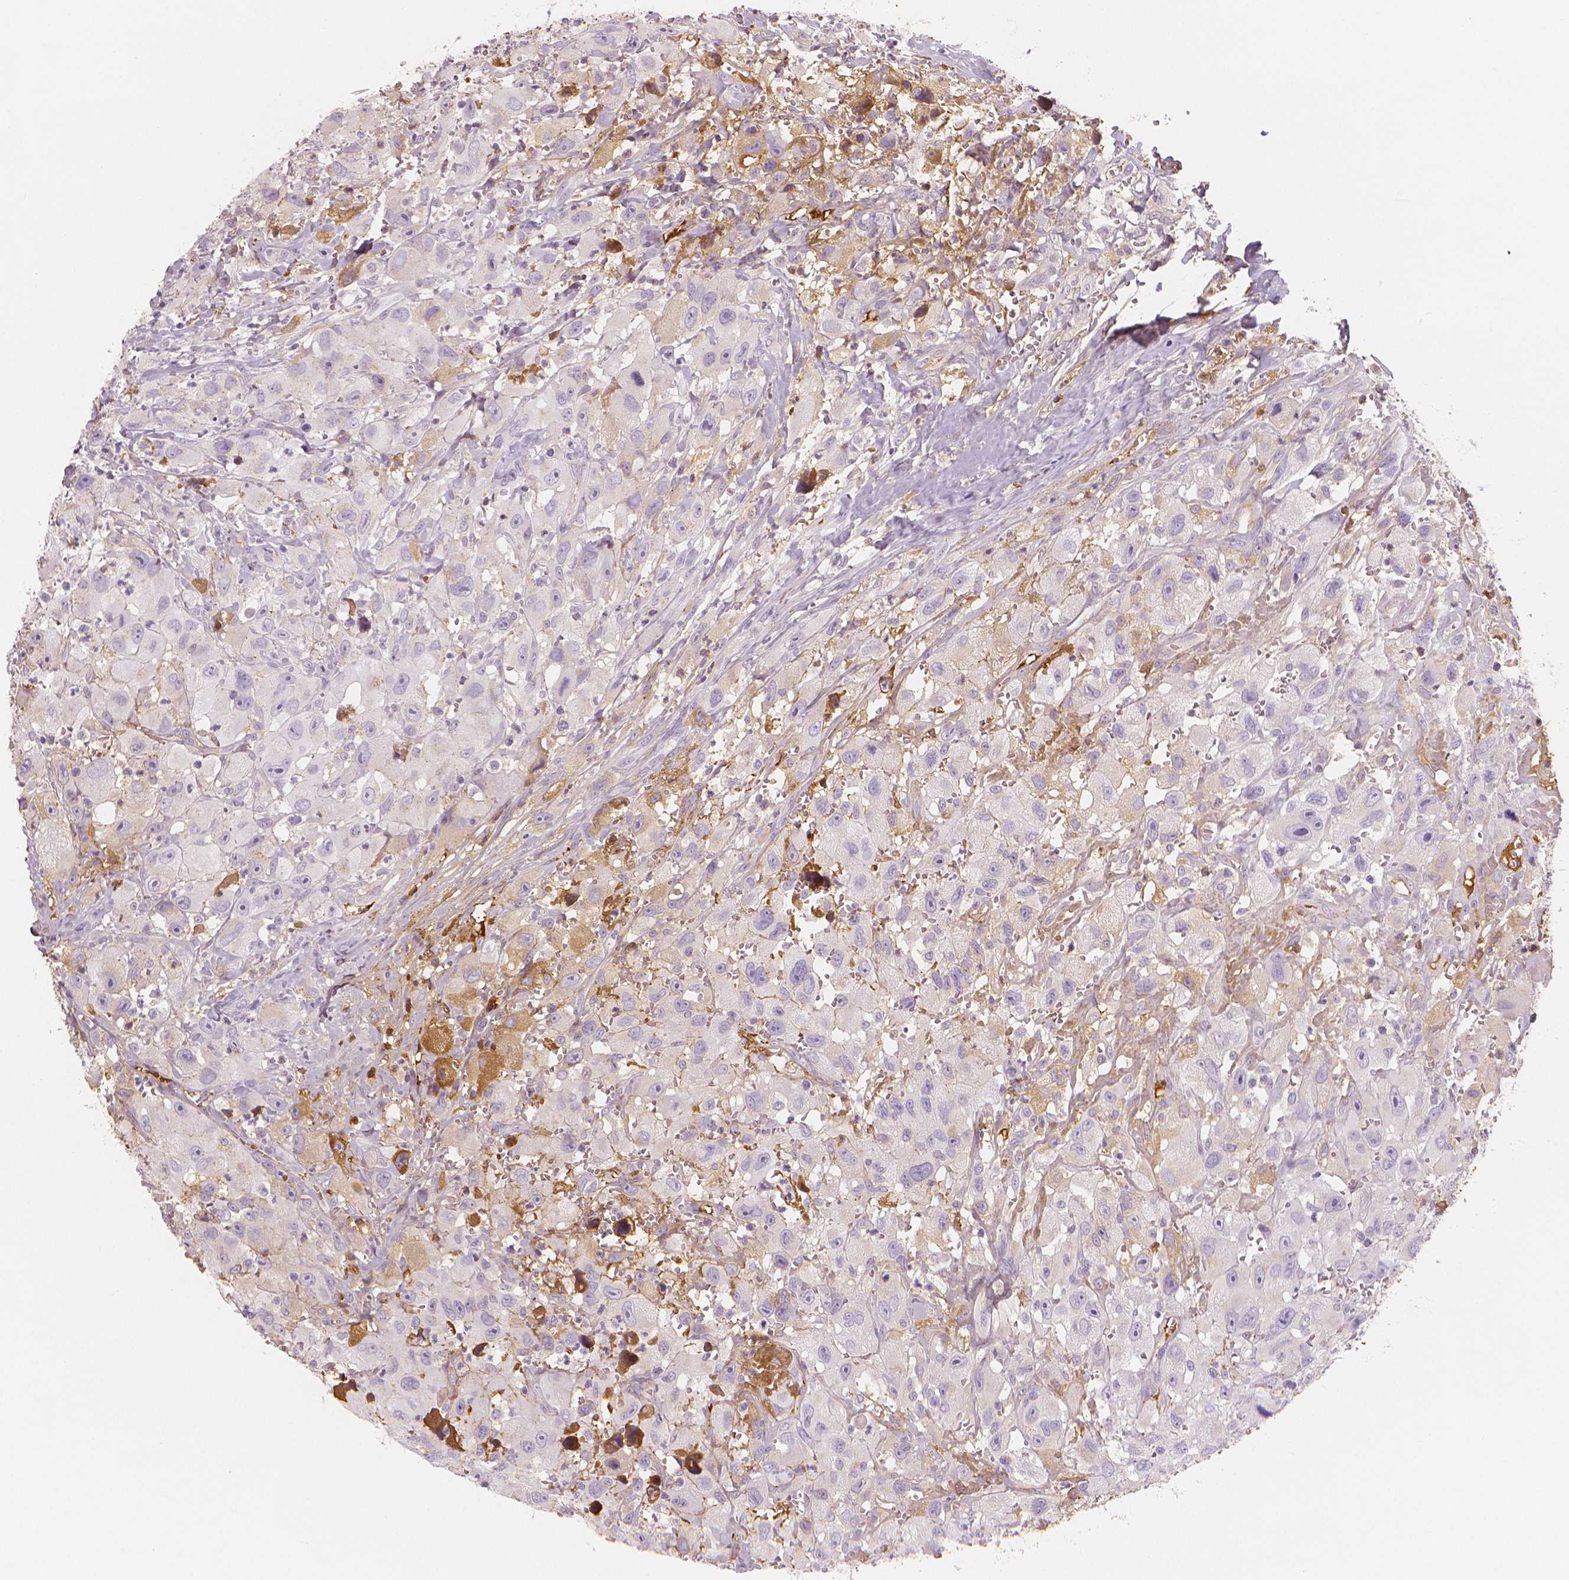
{"staining": {"intensity": "weak", "quantity": "<25%", "location": "cytoplasmic/membranous"}, "tissue": "head and neck cancer", "cell_type": "Tumor cells", "image_type": "cancer", "snomed": [{"axis": "morphology", "description": "Squamous cell carcinoma, NOS"}, {"axis": "morphology", "description": "Squamous cell carcinoma, metastatic, NOS"}, {"axis": "topography", "description": "Oral tissue"}, {"axis": "topography", "description": "Head-Neck"}], "caption": "The micrograph demonstrates no significant positivity in tumor cells of head and neck squamous cell carcinoma.", "gene": "APOA4", "patient": {"sex": "female", "age": 85}}